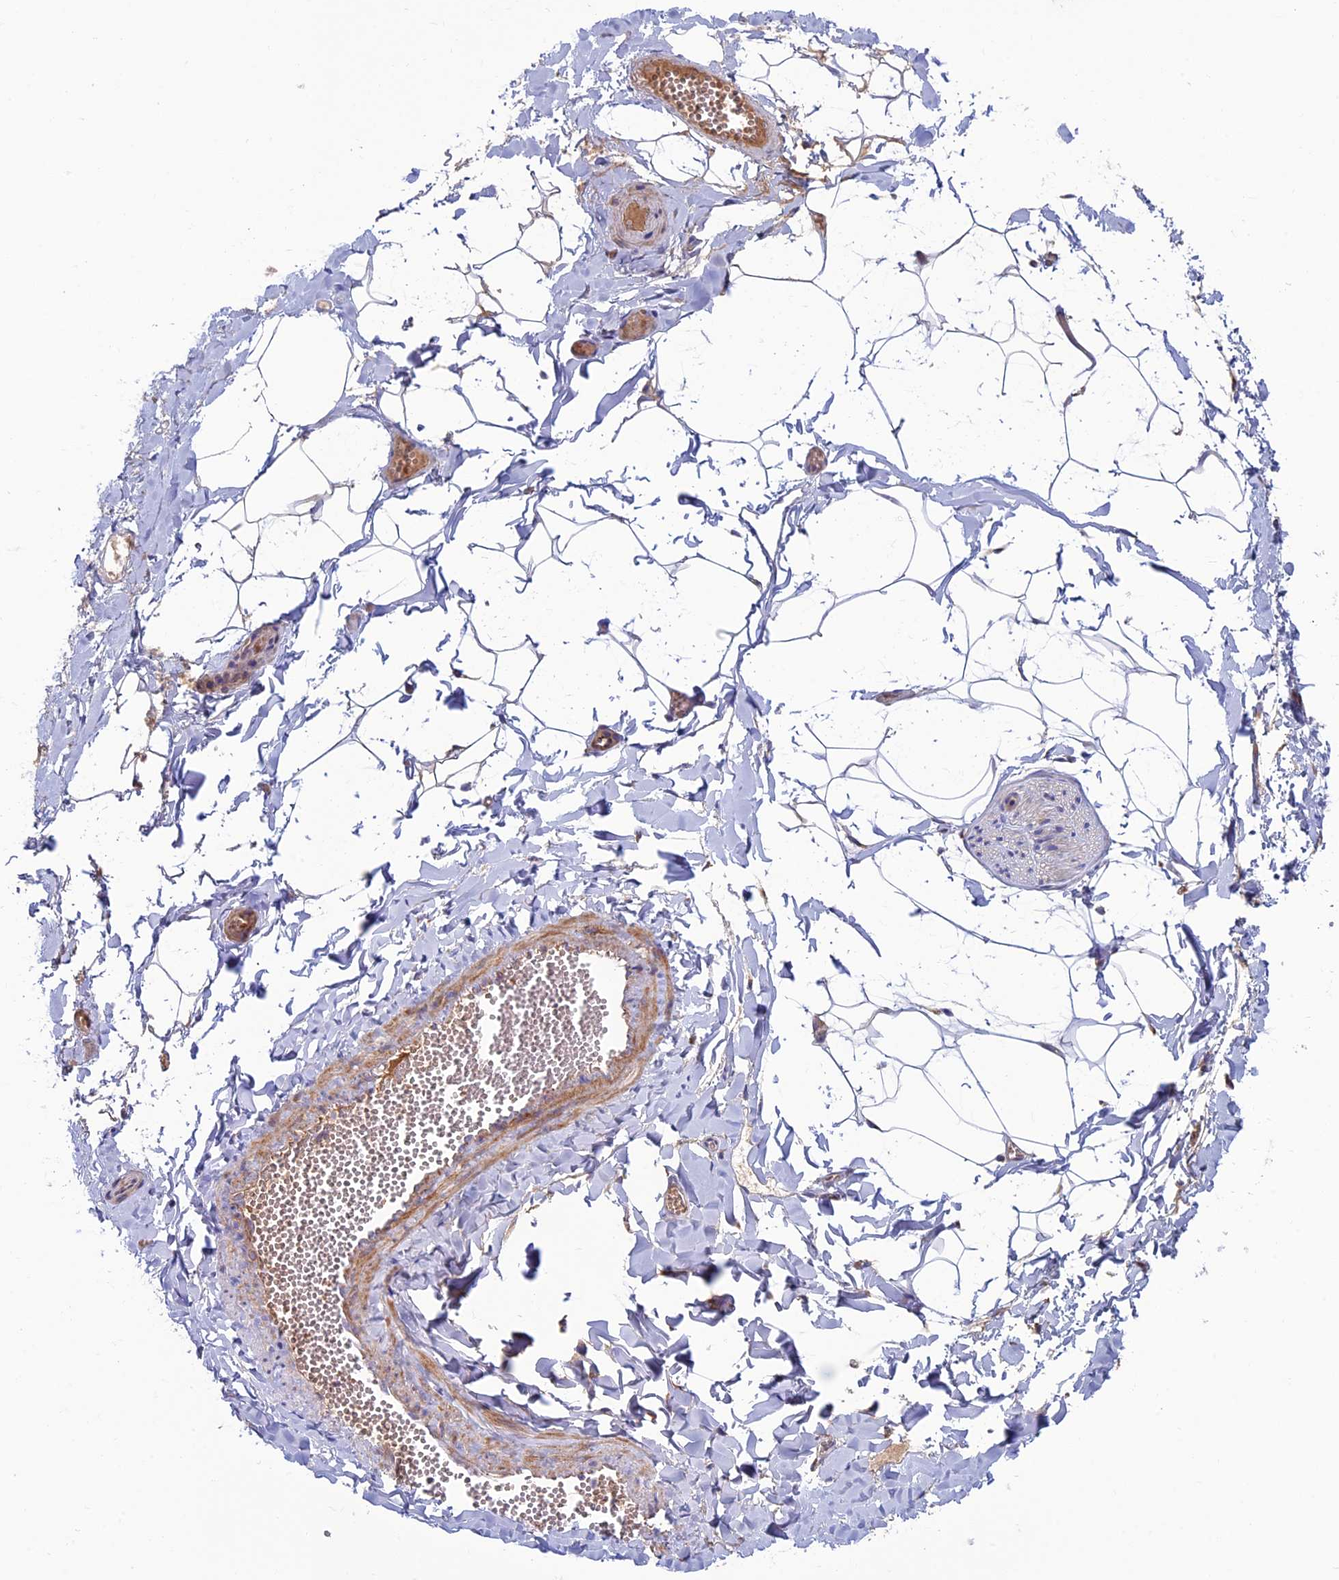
{"staining": {"intensity": "negative", "quantity": "none", "location": "none"}, "tissue": "adipose tissue", "cell_type": "Adipocytes", "image_type": "normal", "snomed": [{"axis": "morphology", "description": "Normal tissue, NOS"}, {"axis": "topography", "description": "Gallbladder"}, {"axis": "topography", "description": "Peripheral nerve tissue"}], "caption": "Adipose tissue stained for a protein using immunohistochemistry demonstrates no staining adipocytes.", "gene": "SLC15A5", "patient": {"sex": "male", "age": 38}}